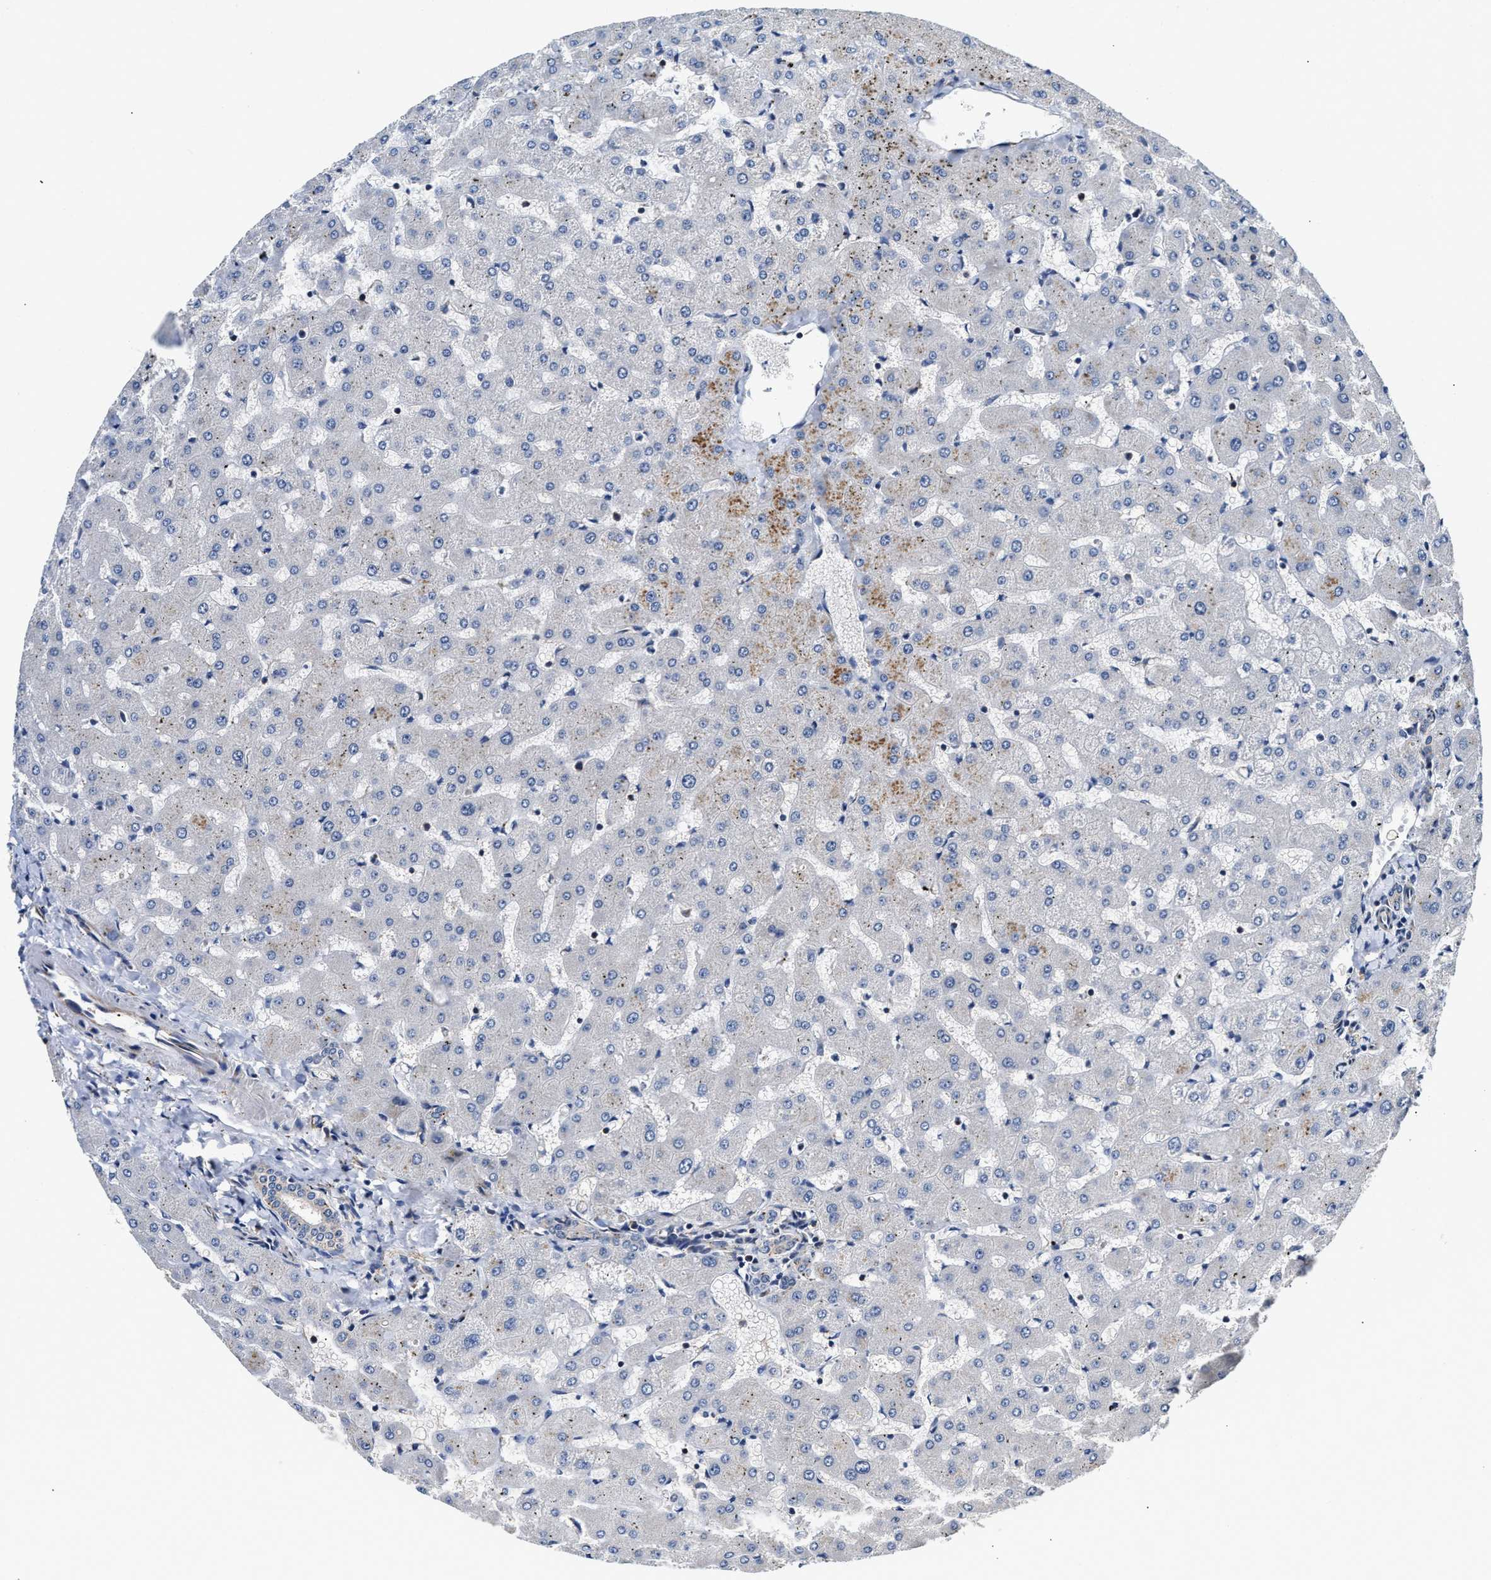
{"staining": {"intensity": "negative", "quantity": "none", "location": "none"}, "tissue": "liver", "cell_type": "Cholangiocytes", "image_type": "normal", "snomed": [{"axis": "morphology", "description": "Normal tissue, NOS"}, {"axis": "topography", "description": "Liver"}], "caption": "Cholangiocytes are negative for brown protein staining in normal liver. (IHC, brightfield microscopy, high magnification).", "gene": "TEX2", "patient": {"sex": "female", "age": 63}}